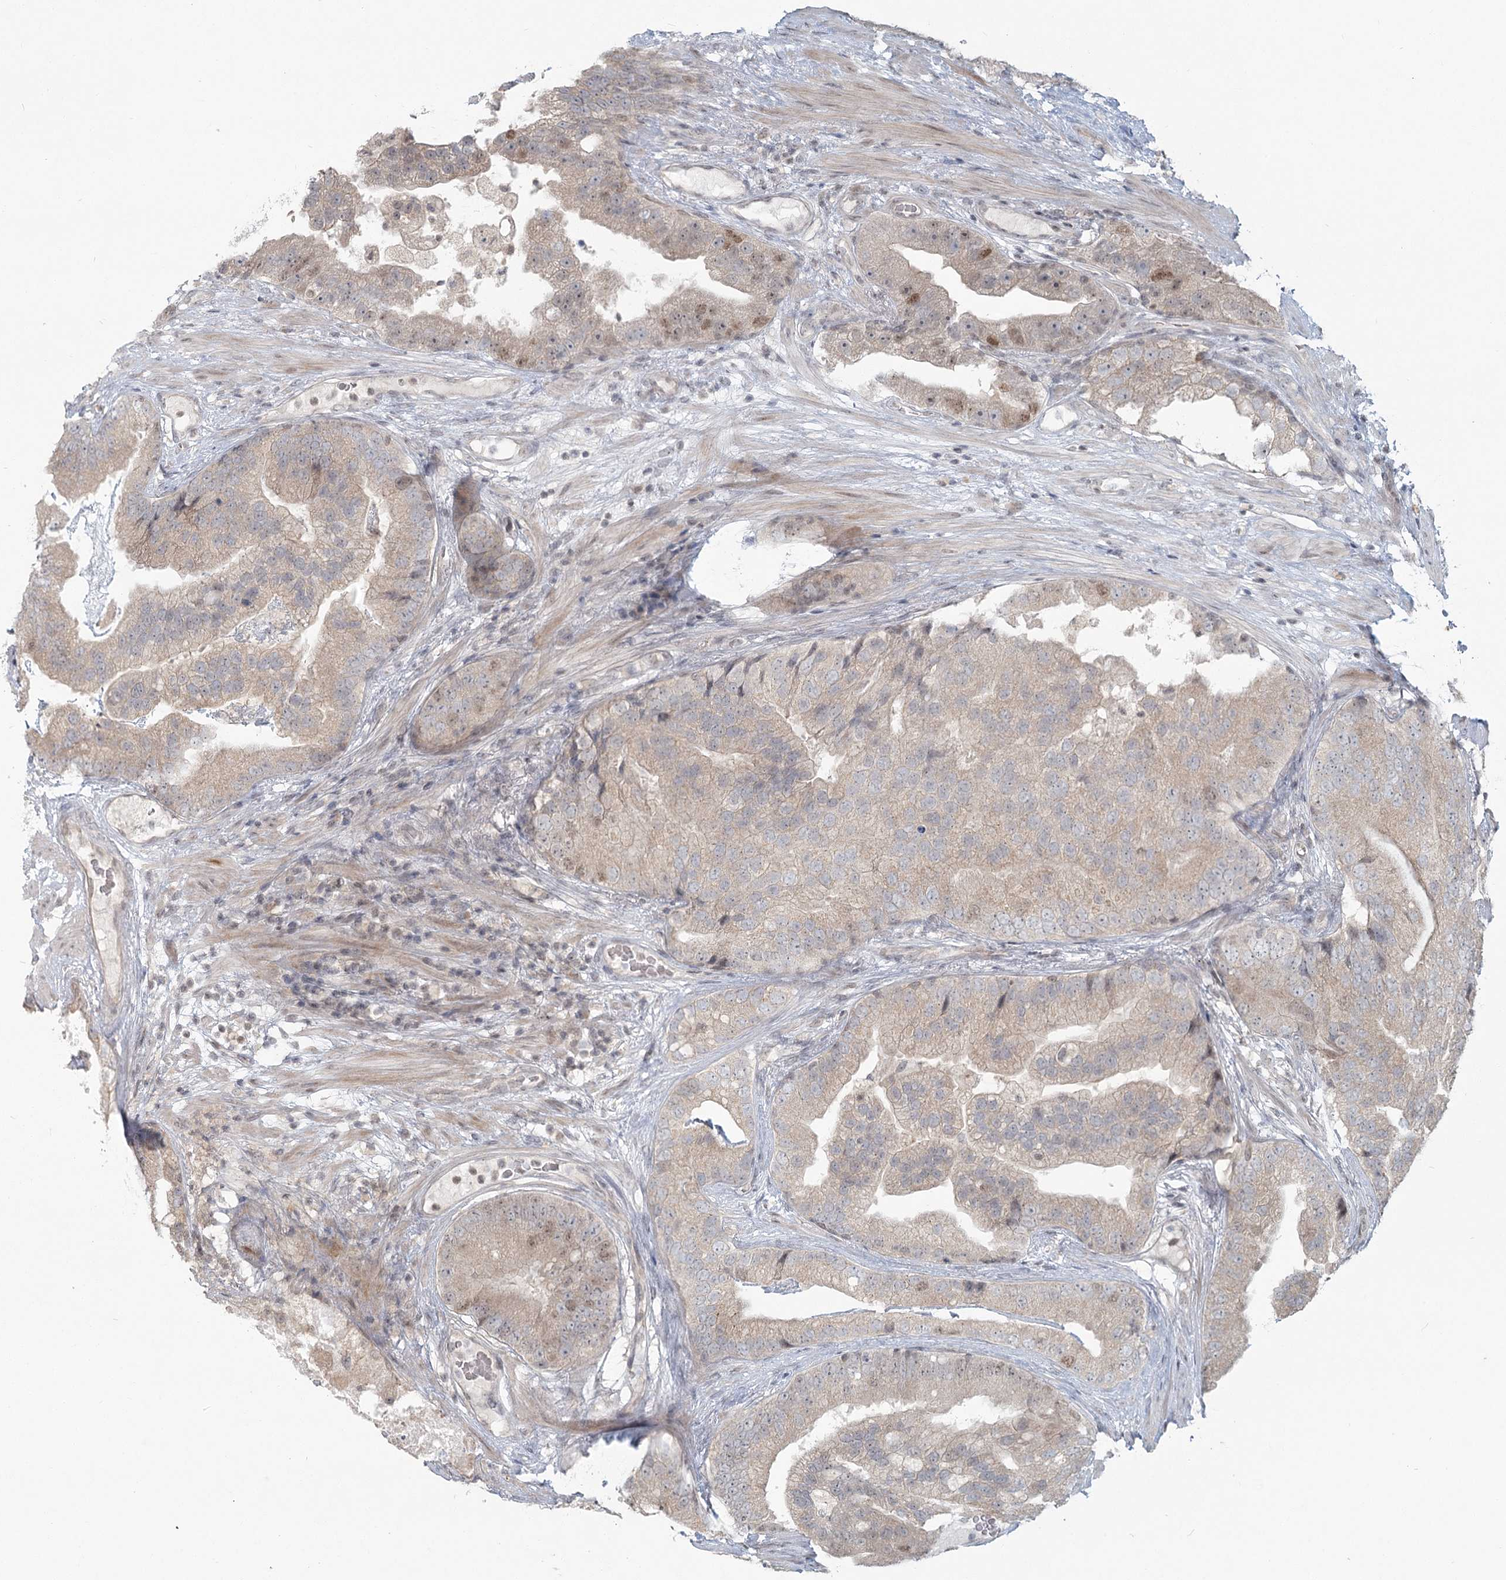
{"staining": {"intensity": "weak", "quantity": ">75%", "location": "cytoplasmic/membranous"}, "tissue": "prostate cancer", "cell_type": "Tumor cells", "image_type": "cancer", "snomed": [{"axis": "morphology", "description": "Adenocarcinoma, High grade"}, {"axis": "topography", "description": "Prostate"}], "caption": "A low amount of weak cytoplasmic/membranous positivity is seen in about >75% of tumor cells in prostate high-grade adenocarcinoma tissue. (brown staining indicates protein expression, while blue staining denotes nuclei).", "gene": "R3HCC1L", "patient": {"sex": "male", "age": 70}}